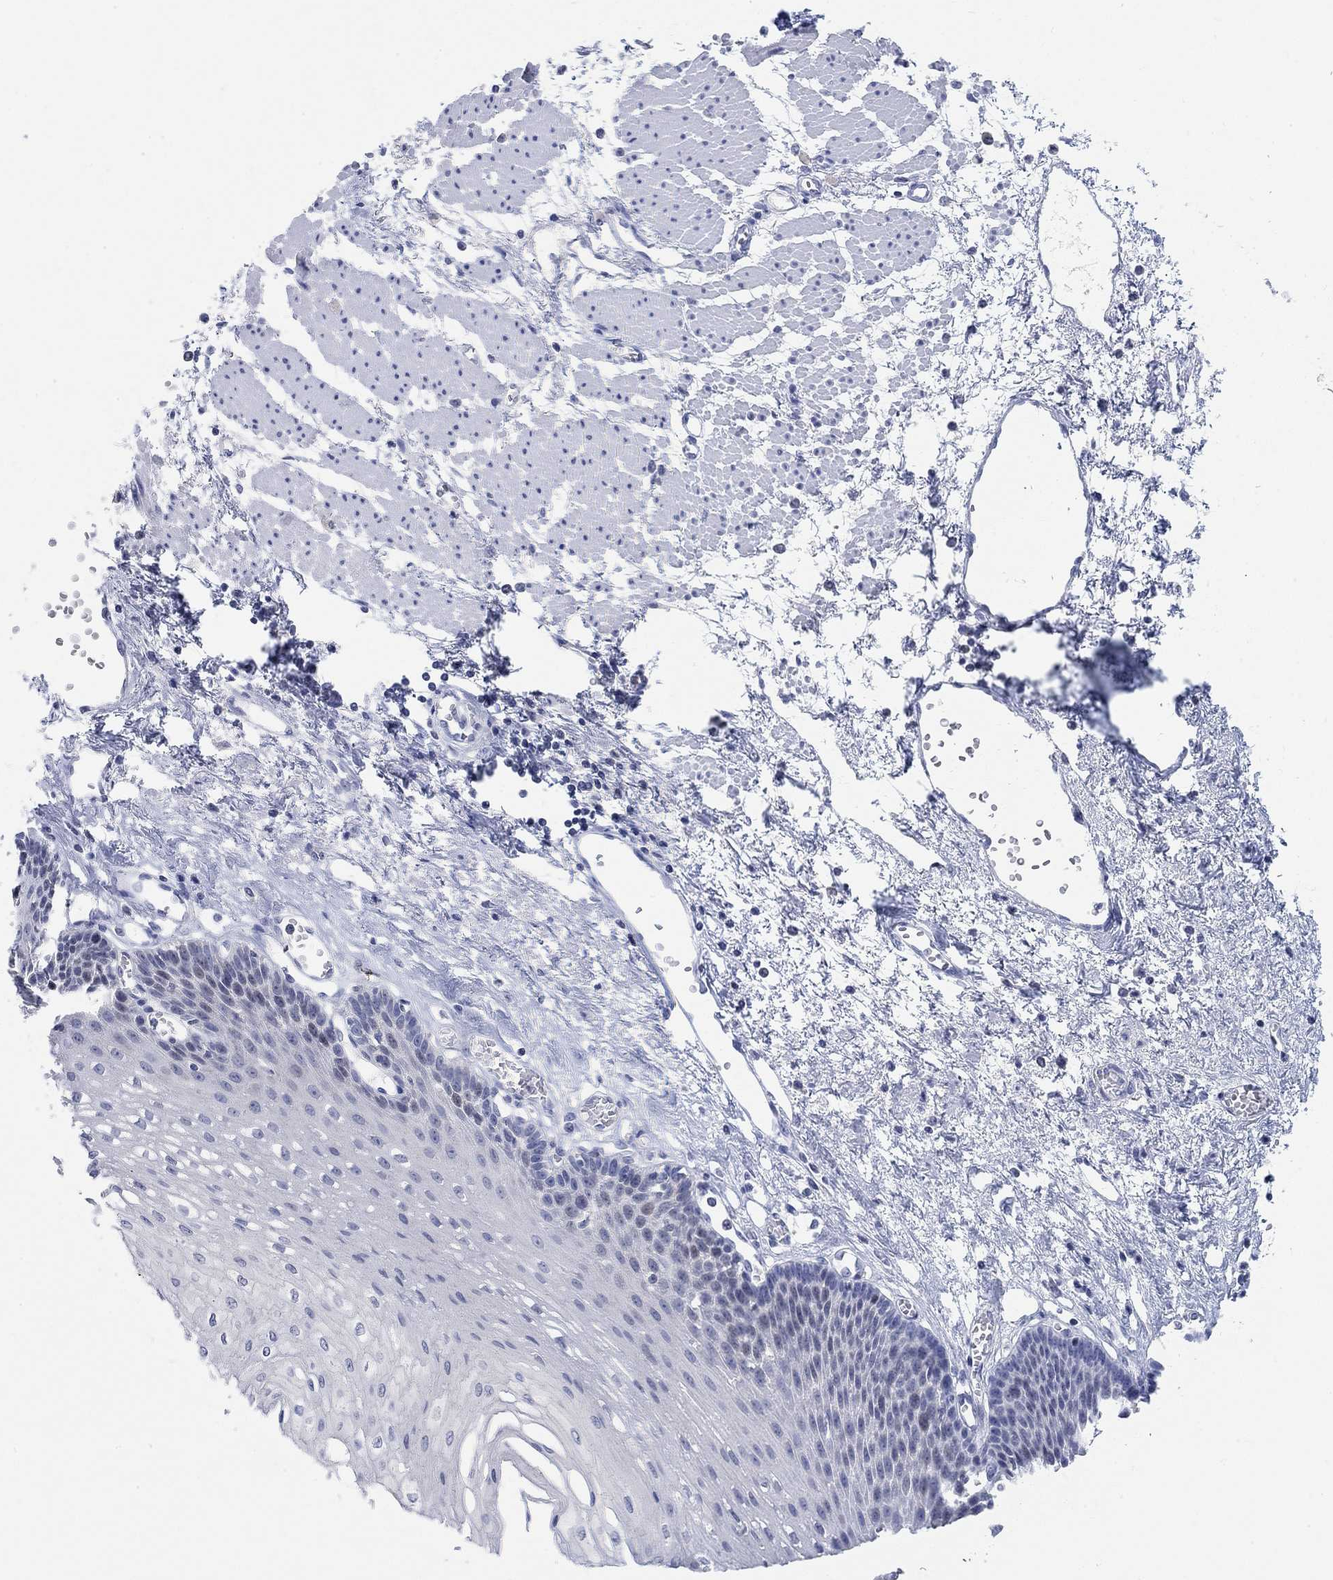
{"staining": {"intensity": "negative", "quantity": "none", "location": "none"}, "tissue": "esophagus", "cell_type": "Squamous epithelial cells", "image_type": "normal", "snomed": [{"axis": "morphology", "description": "Normal tissue, NOS"}, {"axis": "topography", "description": "Esophagus"}], "caption": "The photomicrograph displays no significant staining in squamous epithelial cells of esophagus.", "gene": "ATP6V1E2", "patient": {"sex": "female", "age": 62}}